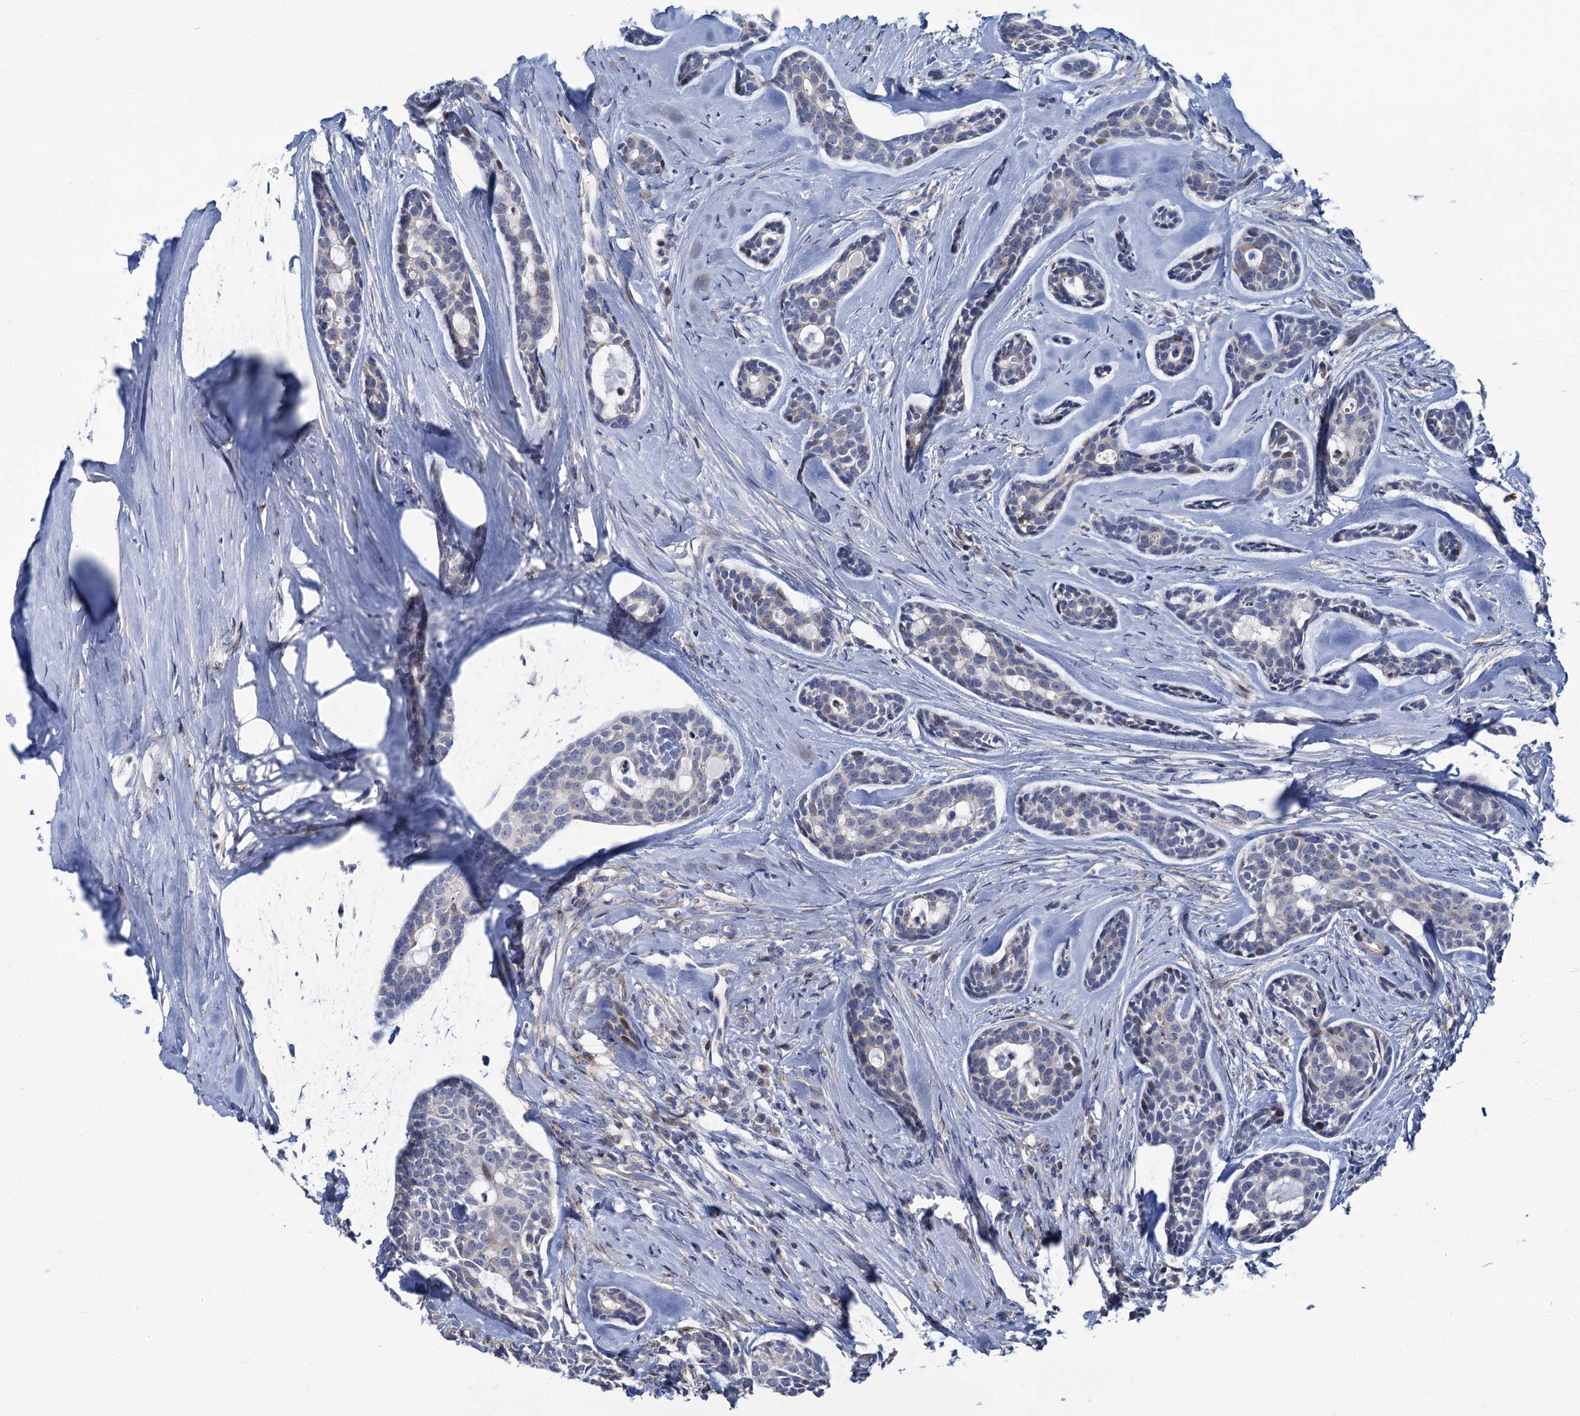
{"staining": {"intensity": "negative", "quantity": "none", "location": "none"}, "tissue": "head and neck cancer", "cell_type": "Tumor cells", "image_type": "cancer", "snomed": [{"axis": "morphology", "description": "Adenocarcinoma, NOS"}, {"axis": "topography", "description": "Subcutis"}, {"axis": "topography", "description": "Head-Neck"}], "caption": "An image of head and neck cancer (adenocarcinoma) stained for a protein displays no brown staining in tumor cells.", "gene": "ESYT3", "patient": {"sex": "female", "age": 73}}